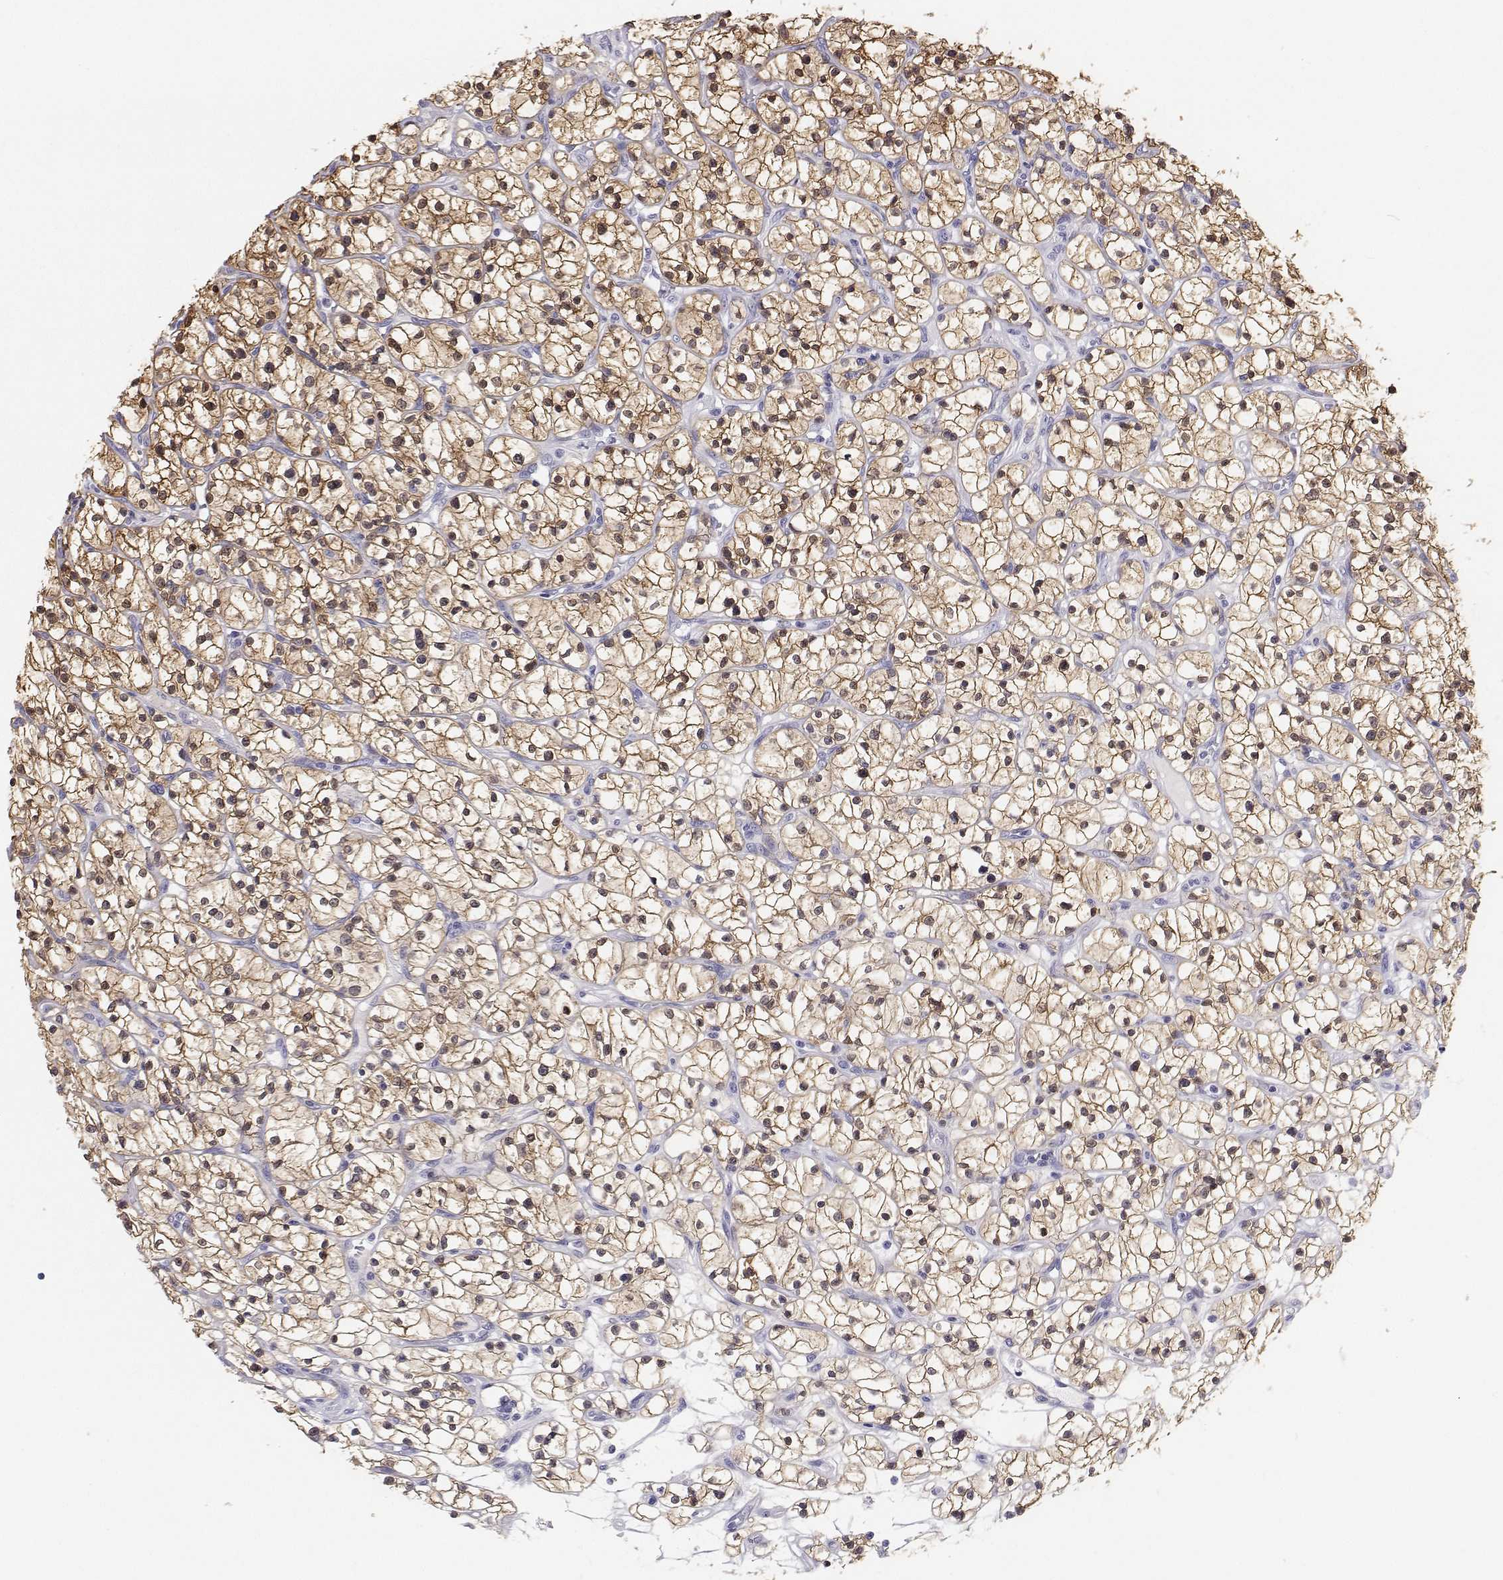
{"staining": {"intensity": "moderate", "quantity": ">75%", "location": "cytoplasmic/membranous,nuclear"}, "tissue": "renal cancer", "cell_type": "Tumor cells", "image_type": "cancer", "snomed": [{"axis": "morphology", "description": "Adenocarcinoma, NOS"}, {"axis": "topography", "description": "Kidney"}], "caption": "Protein staining reveals moderate cytoplasmic/membranous and nuclear positivity in about >75% of tumor cells in renal cancer (adenocarcinoma).", "gene": "BHMT", "patient": {"sex": "female", "age": 64}}